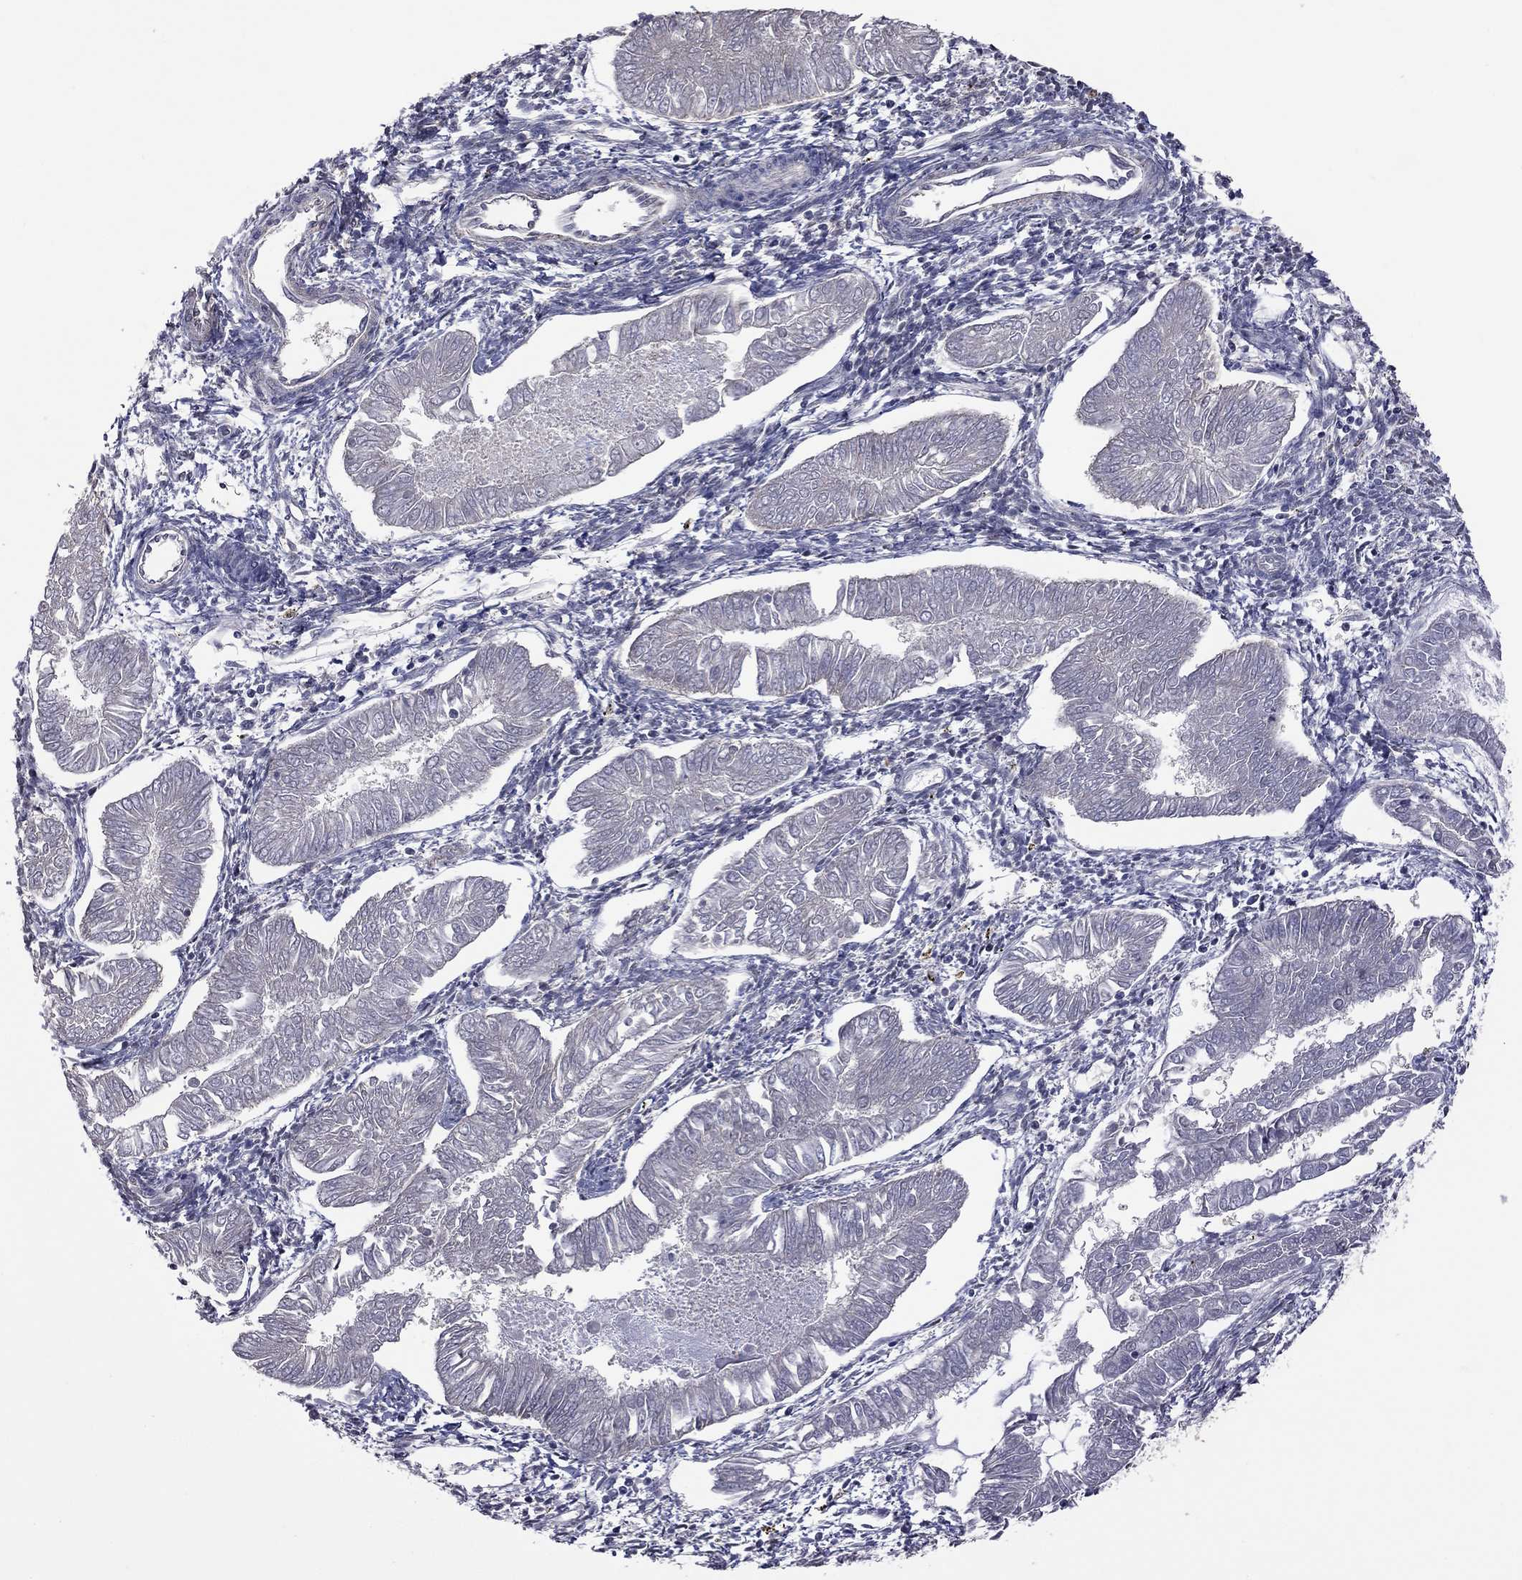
{"staining": {"intensity": "negative", "quantity": "none", "location": "none"}, "tissue": "endometrial cancer", "cell_type": "Tumor cells", "image_type": "cancer", "snomed": [{"axis": "morphology", "description": "Adenocarcinoma, NOS"}, {"axis": "topography", "description": "Endometrium"}], "caption": "DAB (3,3'-diaminobenzidine) immunohistochemical staining of human endometrial cancer shows no significant expression in tumor cells.", "gene": "TSNARE1", "patient": {"sex": "female", "age": 53}}